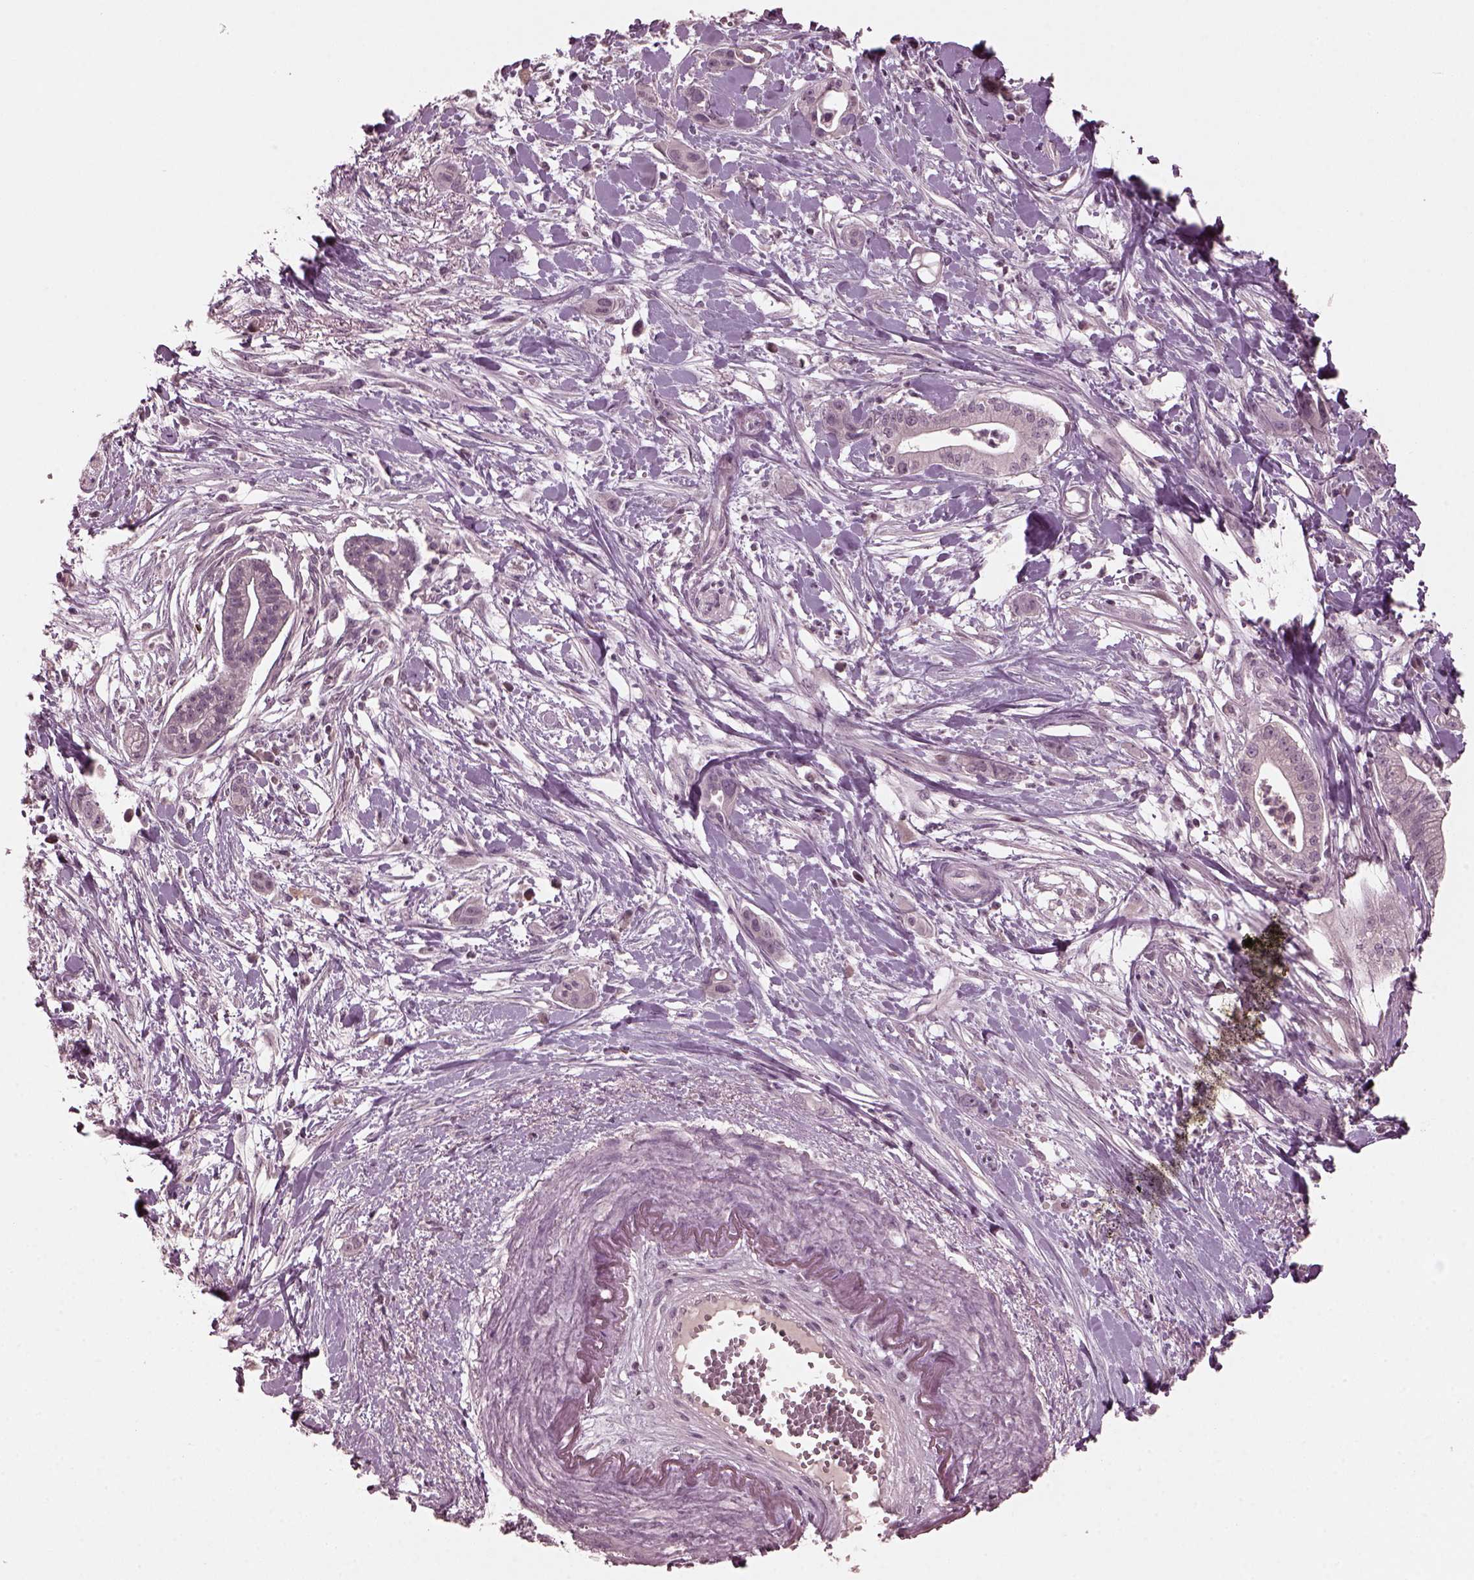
{"staining": {"intensity": "negative", "quantity": "none", "location": "none"}, "tissue": "pancreatic cancer", "cell_type": "Tumor cells", "image_type": "cancer", "snomed": [{"axis": "morphology", "description": "Normal tissue, NOS"}, {"axis": "morphology", "description": "Adenocarcinoma, NOS"}, {"axis": "topography", "description": "Lymph node"}, {"axis": "topography", "description": "Pancreas"}], "caption": "Immunohistochemistry micrograph of human pancreatic adenocarcinoma stained for a protein (brown), which demonstrates no positivity in tumor cells. The staining was performed using DAB (3,3'-diaminobenzidine) to visualize the protein expression in brown, while the nuclei were stained in blue with hematoxylin (Magnification: 20x).", "gene": "RGS7", "patient": {"sex": "female", "age": 58}}